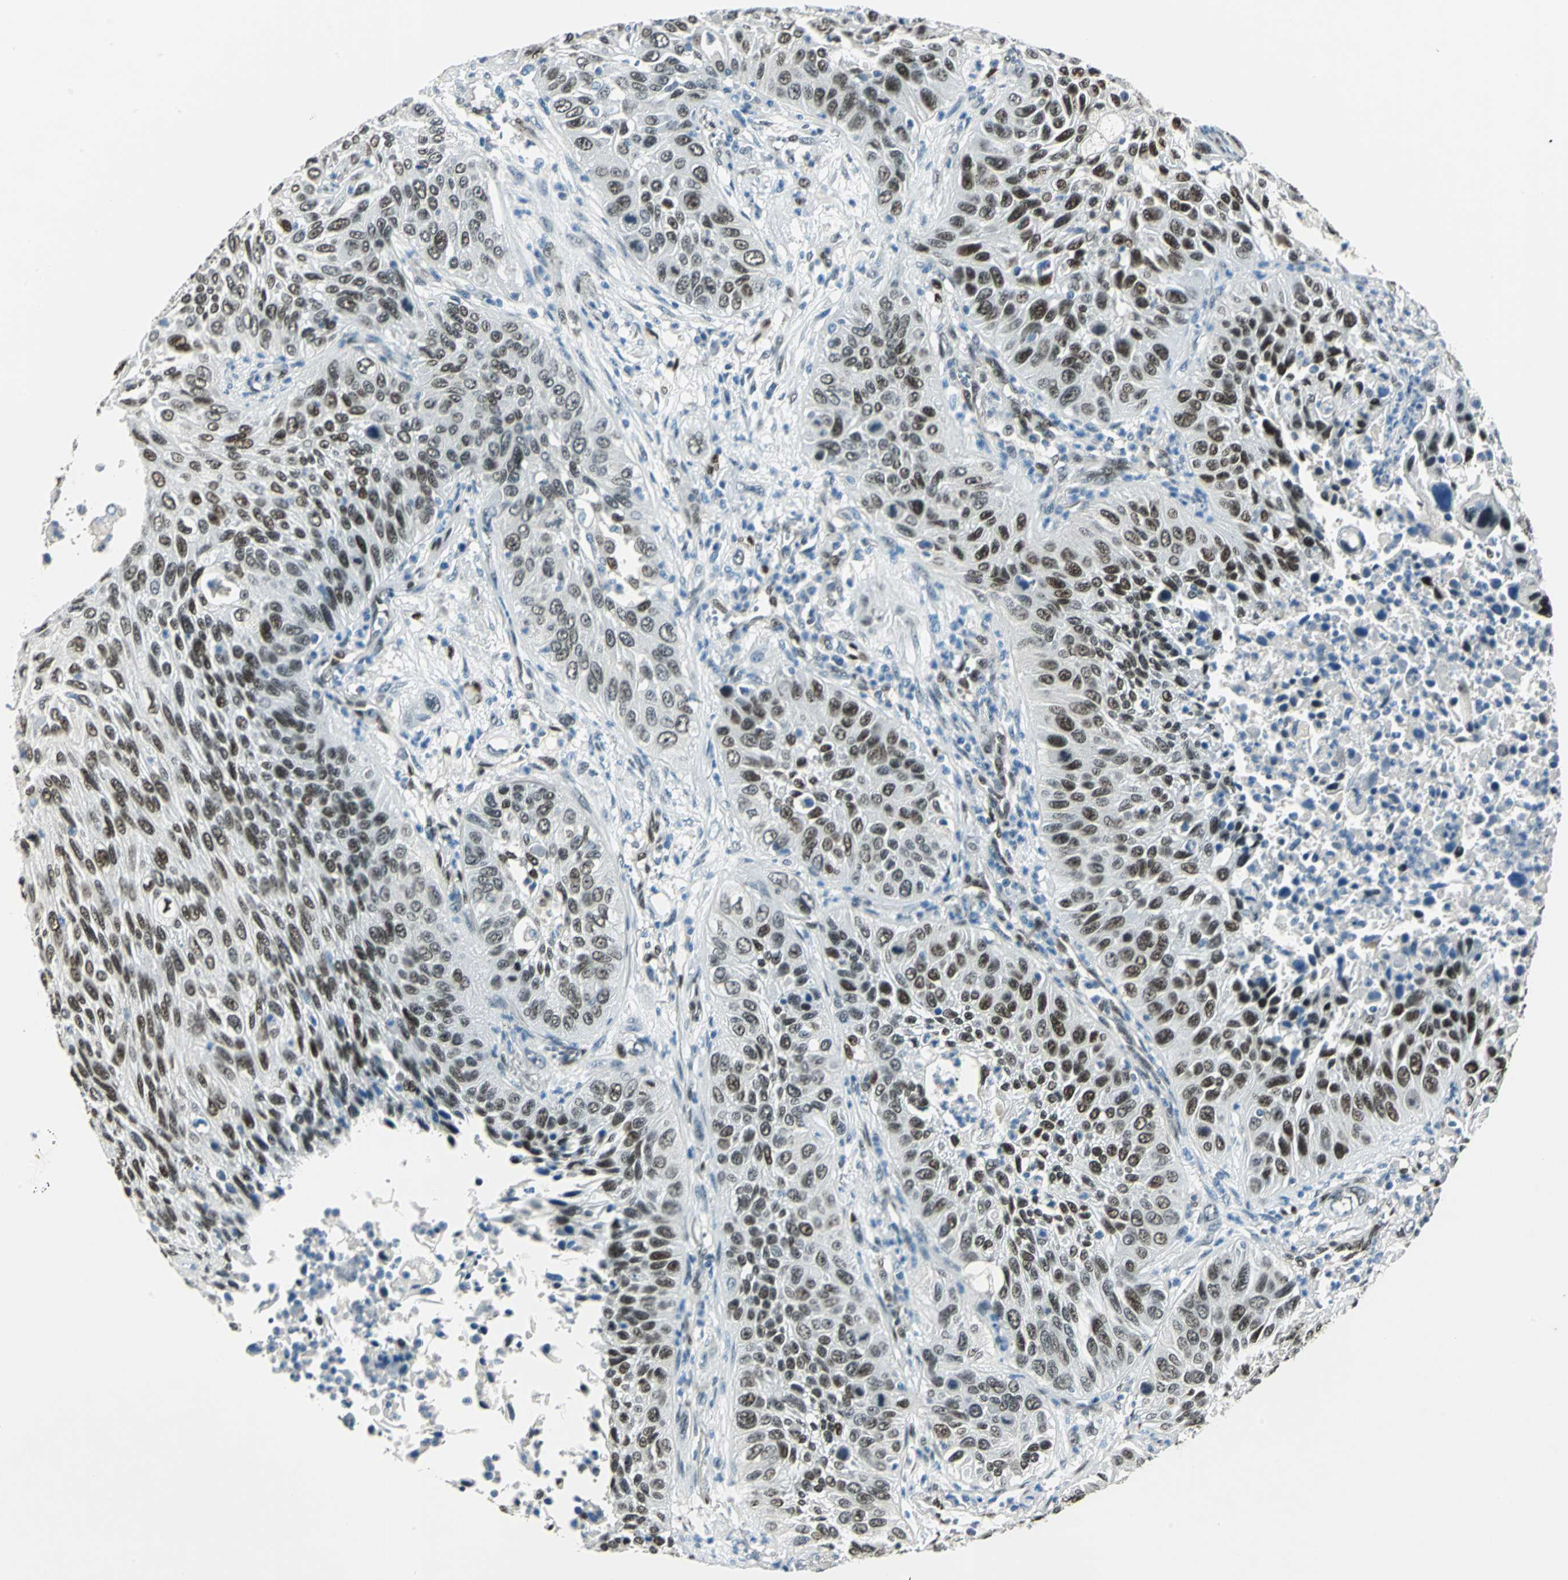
{"staining": {"intensity": "strong", "quantity": ">75%", "location": "nuclear"}, "tissue": "lung cancer", "cell_type": "Tumor cells", "image_type": "cancer", "snomed": [{"axis": "morphology", "description": "Squamous cell carcinoma, NOS"}, {"axis": "topography", "description": "Lung"}], "caption": "High-power microscopy captured an immunohistochemistry image of squamous cell carcinoma (lung), revealing strong nuclear positivity in approximately >75% of tumor cells.", "gene": "NFIA", "patient": {"sex": "female", "age": 76}}